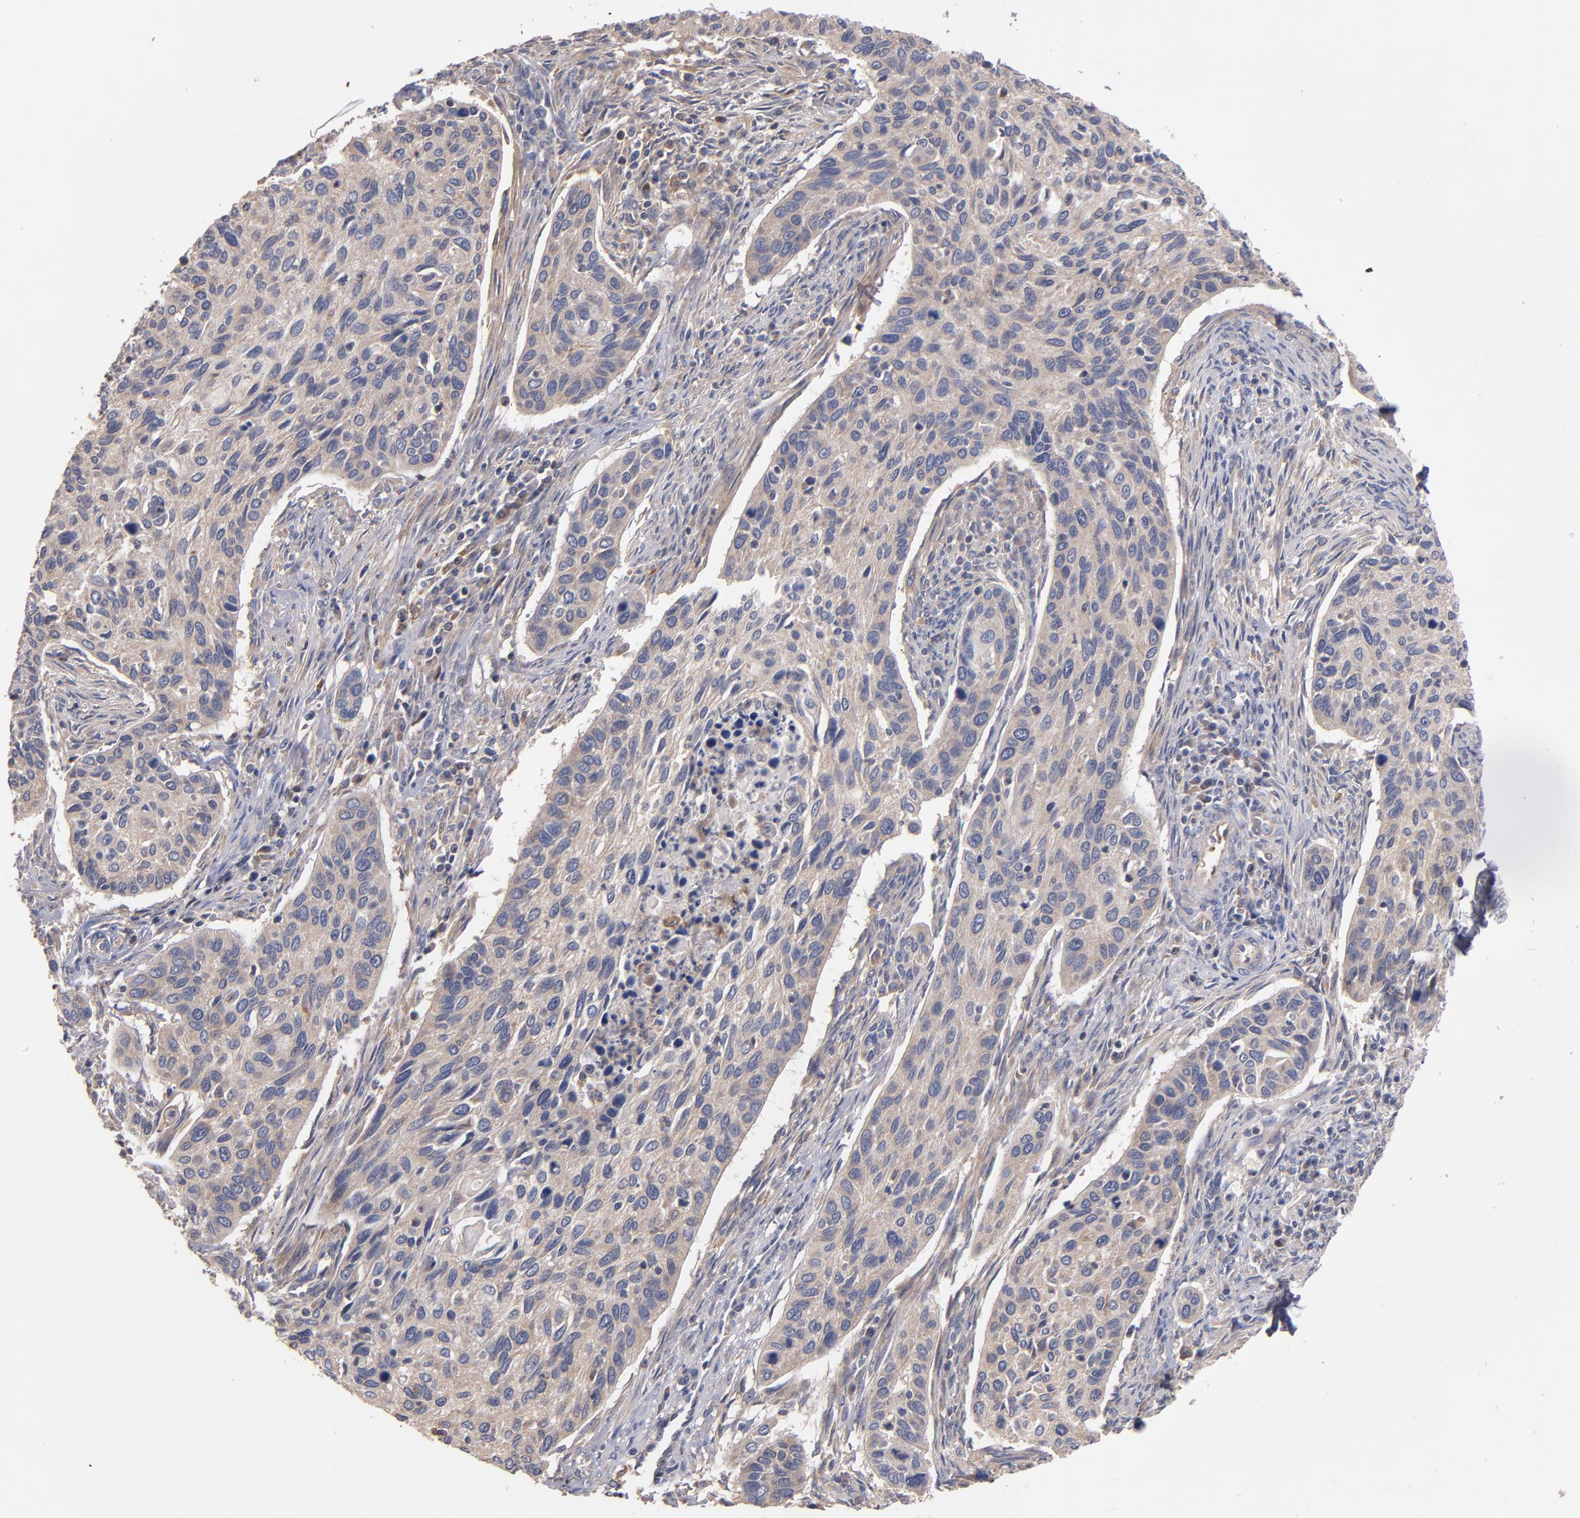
{"staining": {"intensity": "weak", "quantity": ">75%", "location": "cytoplasmic/membranous"}, "tissue": "cervical cancer", "cell_type": "Tumor cells", "image_type": "cancer", "snomed": [{"axis": "morphology", "description": "Squamous cell carcinoma, NOS"}, {"axis": "topography", "description": "Cervix"}], "caption": "Approximately >75% of tumor cells in human cervical cancer (squamous cell carcinoma) demonstrate weak cytoplasmic/membranous protein staining as visualized by brown immunohistochemical staining.", "gene": "DACT1", "patient": {"sex": "female", "age": 57}}